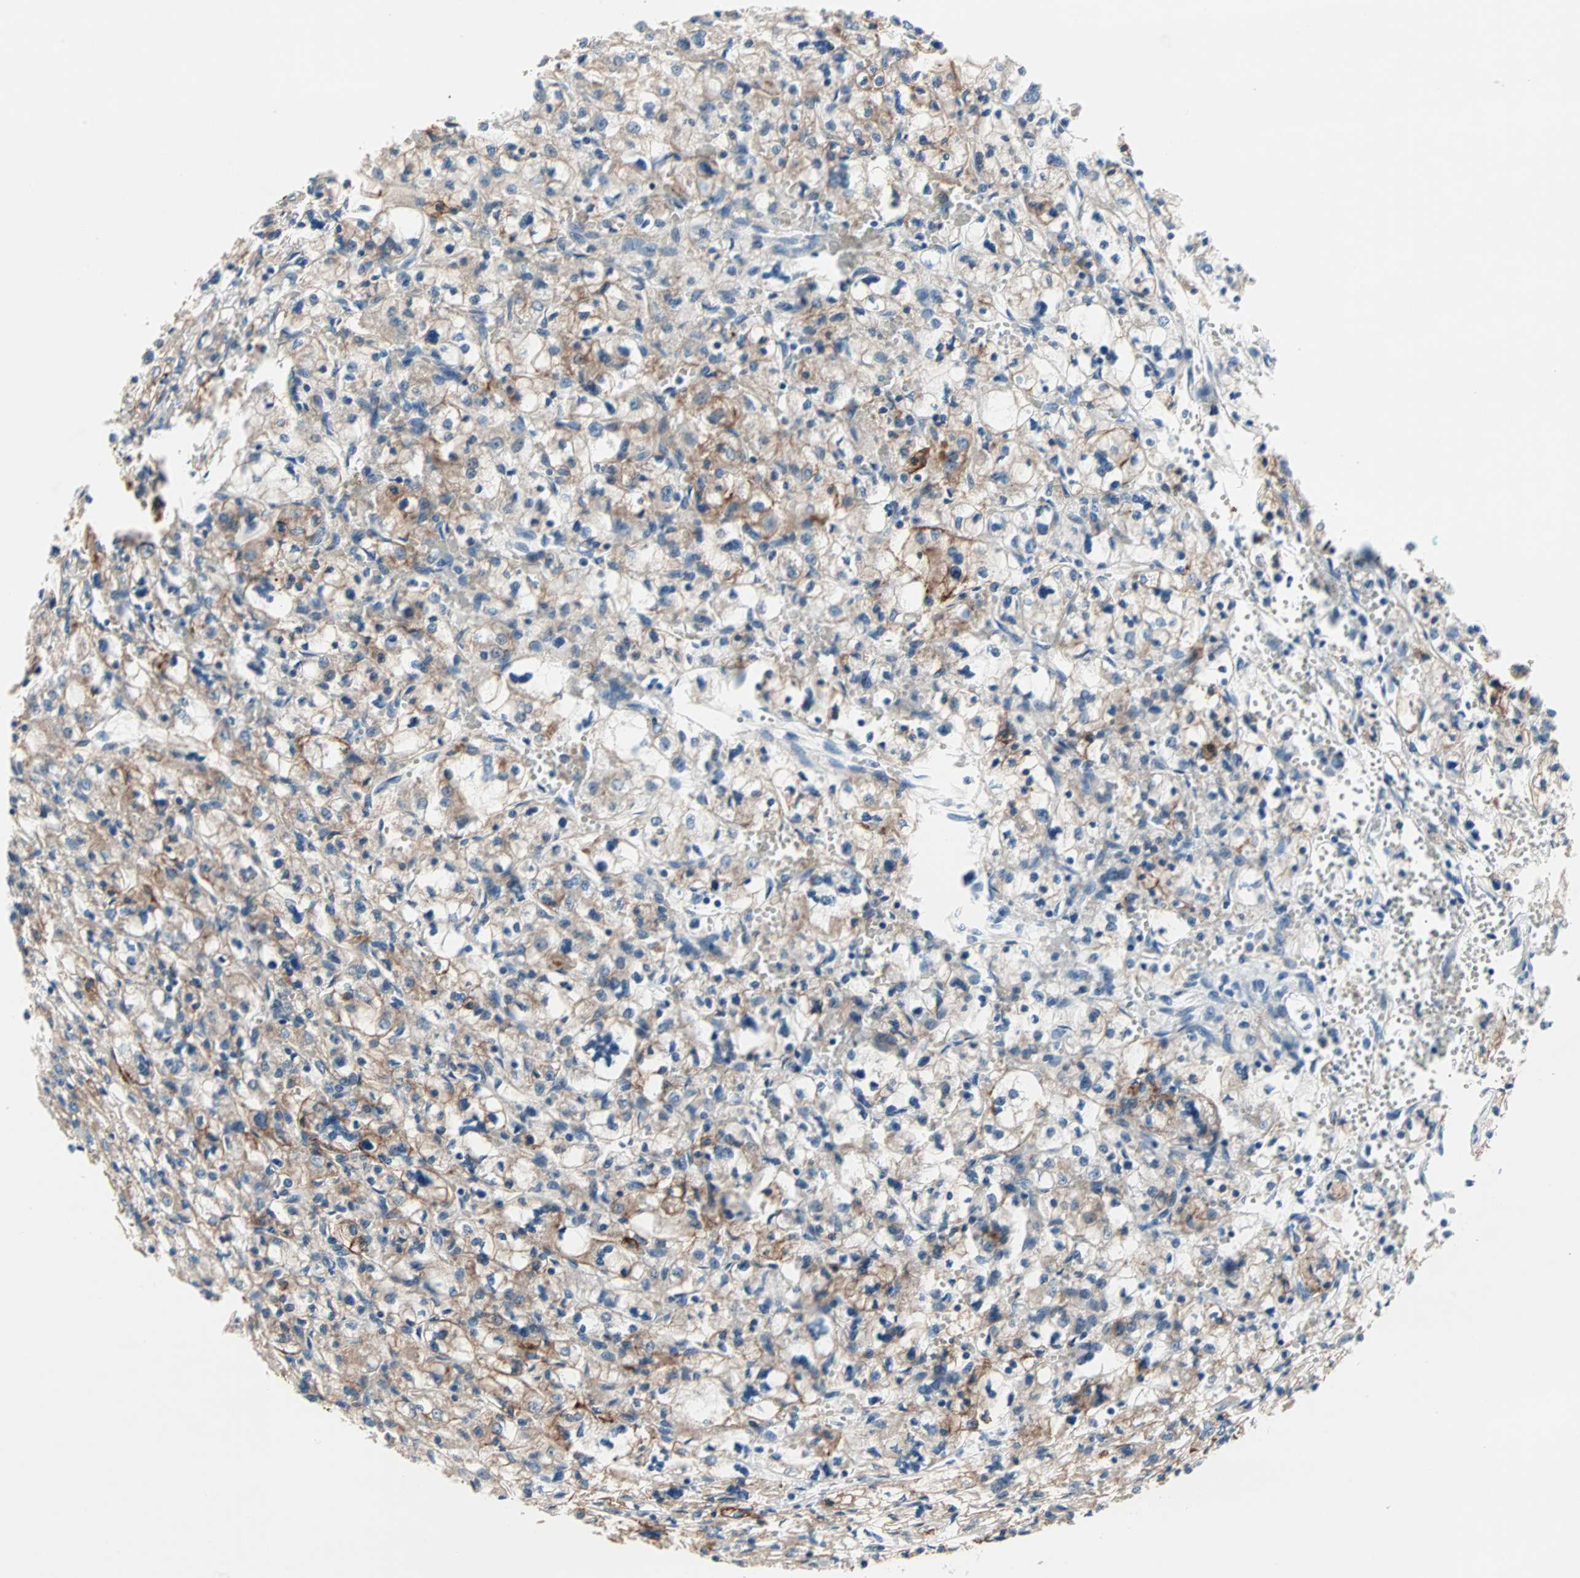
{"staining": {"intensity": "moderate", "quantity": ">75%", "location": "cytoplasmic/membranous"}, "tissue": "renal cancer", "cell_type": "Tumor cells", "image_type": "cancer", "snomed": [{"axis": "morphology", "description": "Adenocarcinoma, NOS"}, {"axis": "topography", "description": "Kidney"}], "caption": "Renal cancer stained with a brown dye displays moderate cytoplasmic/membranous positive staining in about >75% of tumor cells.", "gene": "CAND2", "patient": {"sex": "female", "age": 83}}